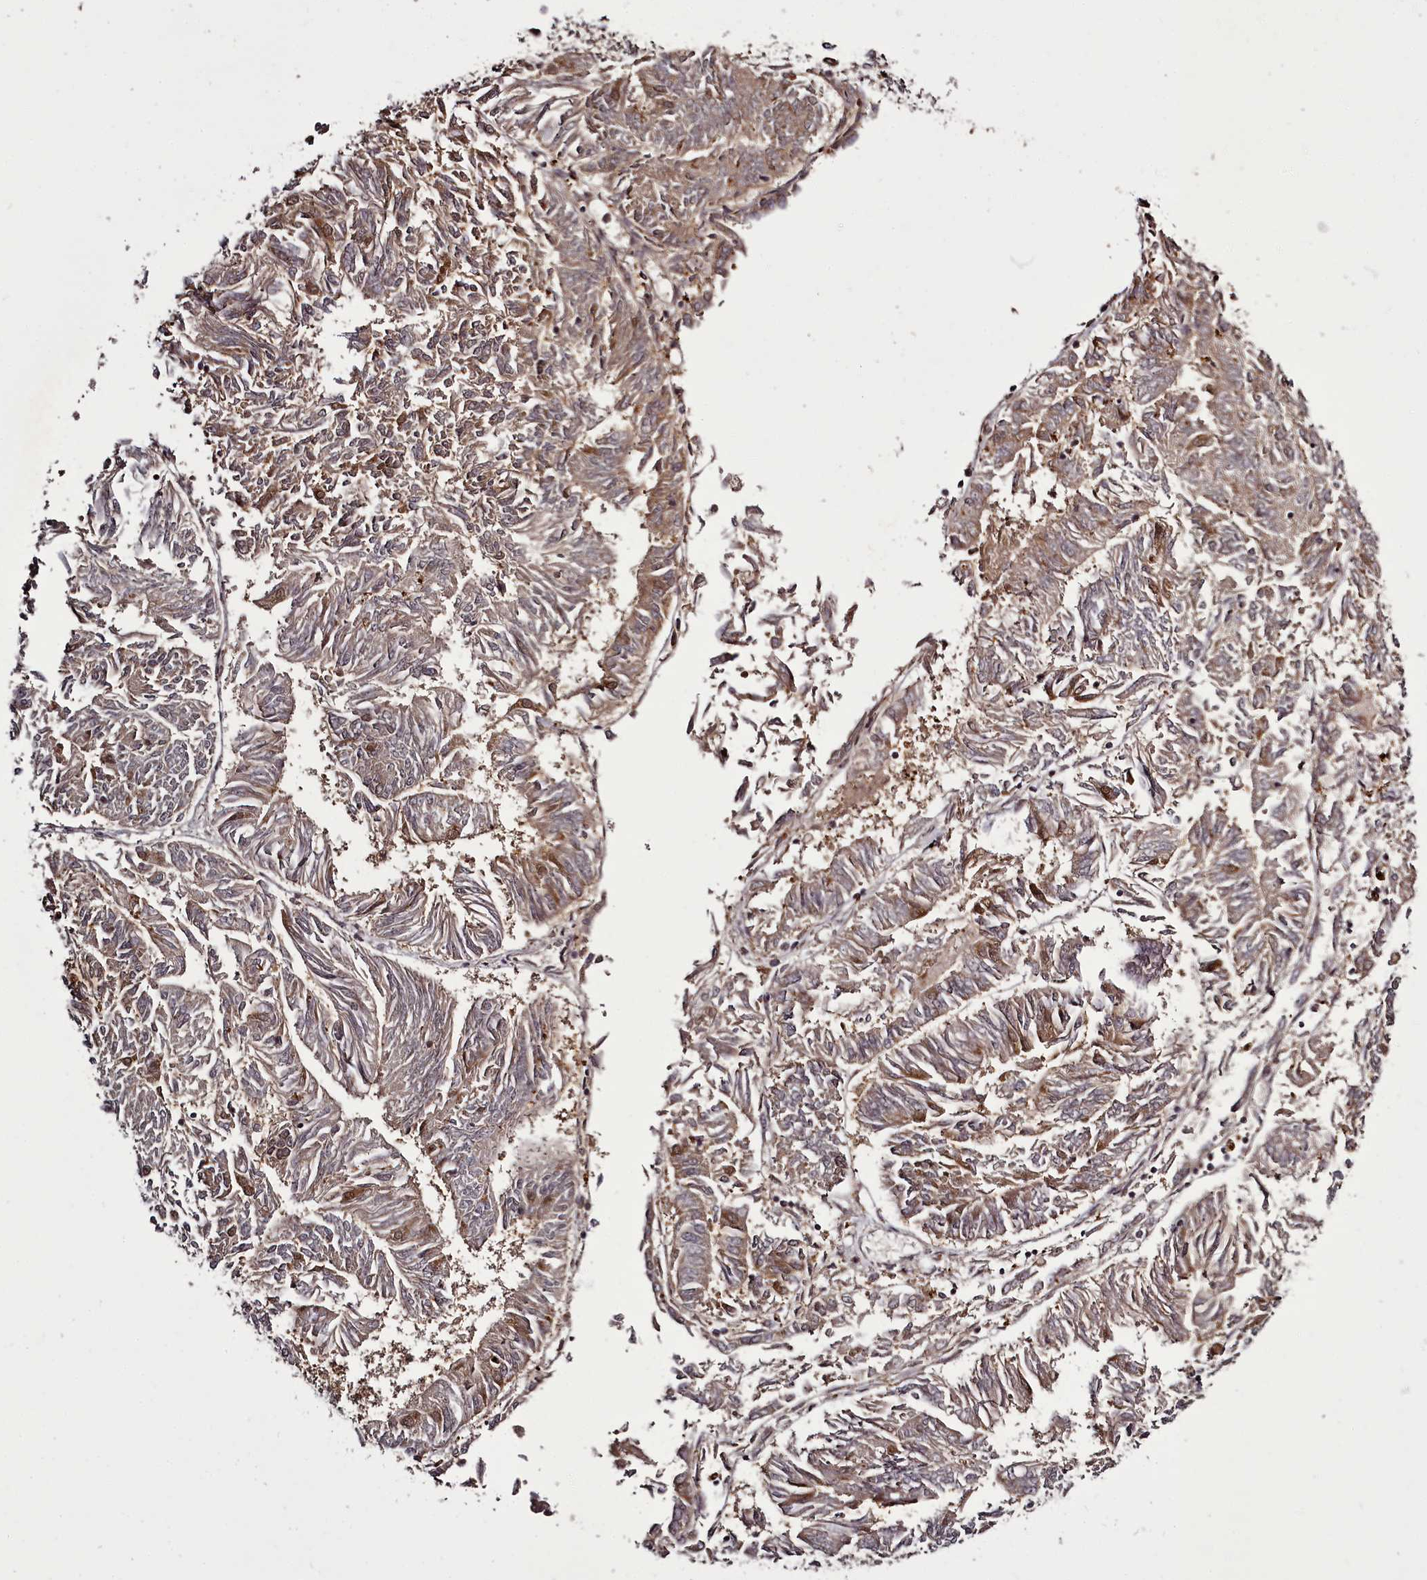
{"staining": {"intensity": "moderate", "quantity": "<25%", "location": "cytoplasmic/membranous"}, "tissue": "endometrial cancer", "cell_type": "Tumor cells", "image_type": "cancer", "snomed": [{"axis": "morphology", "description": "Adenocarcinoma, NOS"}, {"axis": "topography", "description": "Endometrium"}], "caption": "Immunohistochemistry (IHC) staining of adenocarcinoma (endometrial), which exhibits low levels of moderate cytoplasmic/membranous positivity in about <25% of tumor cells indicating moderate cytoplasmic/membranous protein positivity. The staining was performed using DAB (brown) for protein detection and nuclei were counterstained in hematoxylin (blue).", "gene": "PCBP2", "patient": {"sex": "female", "age": 58}}